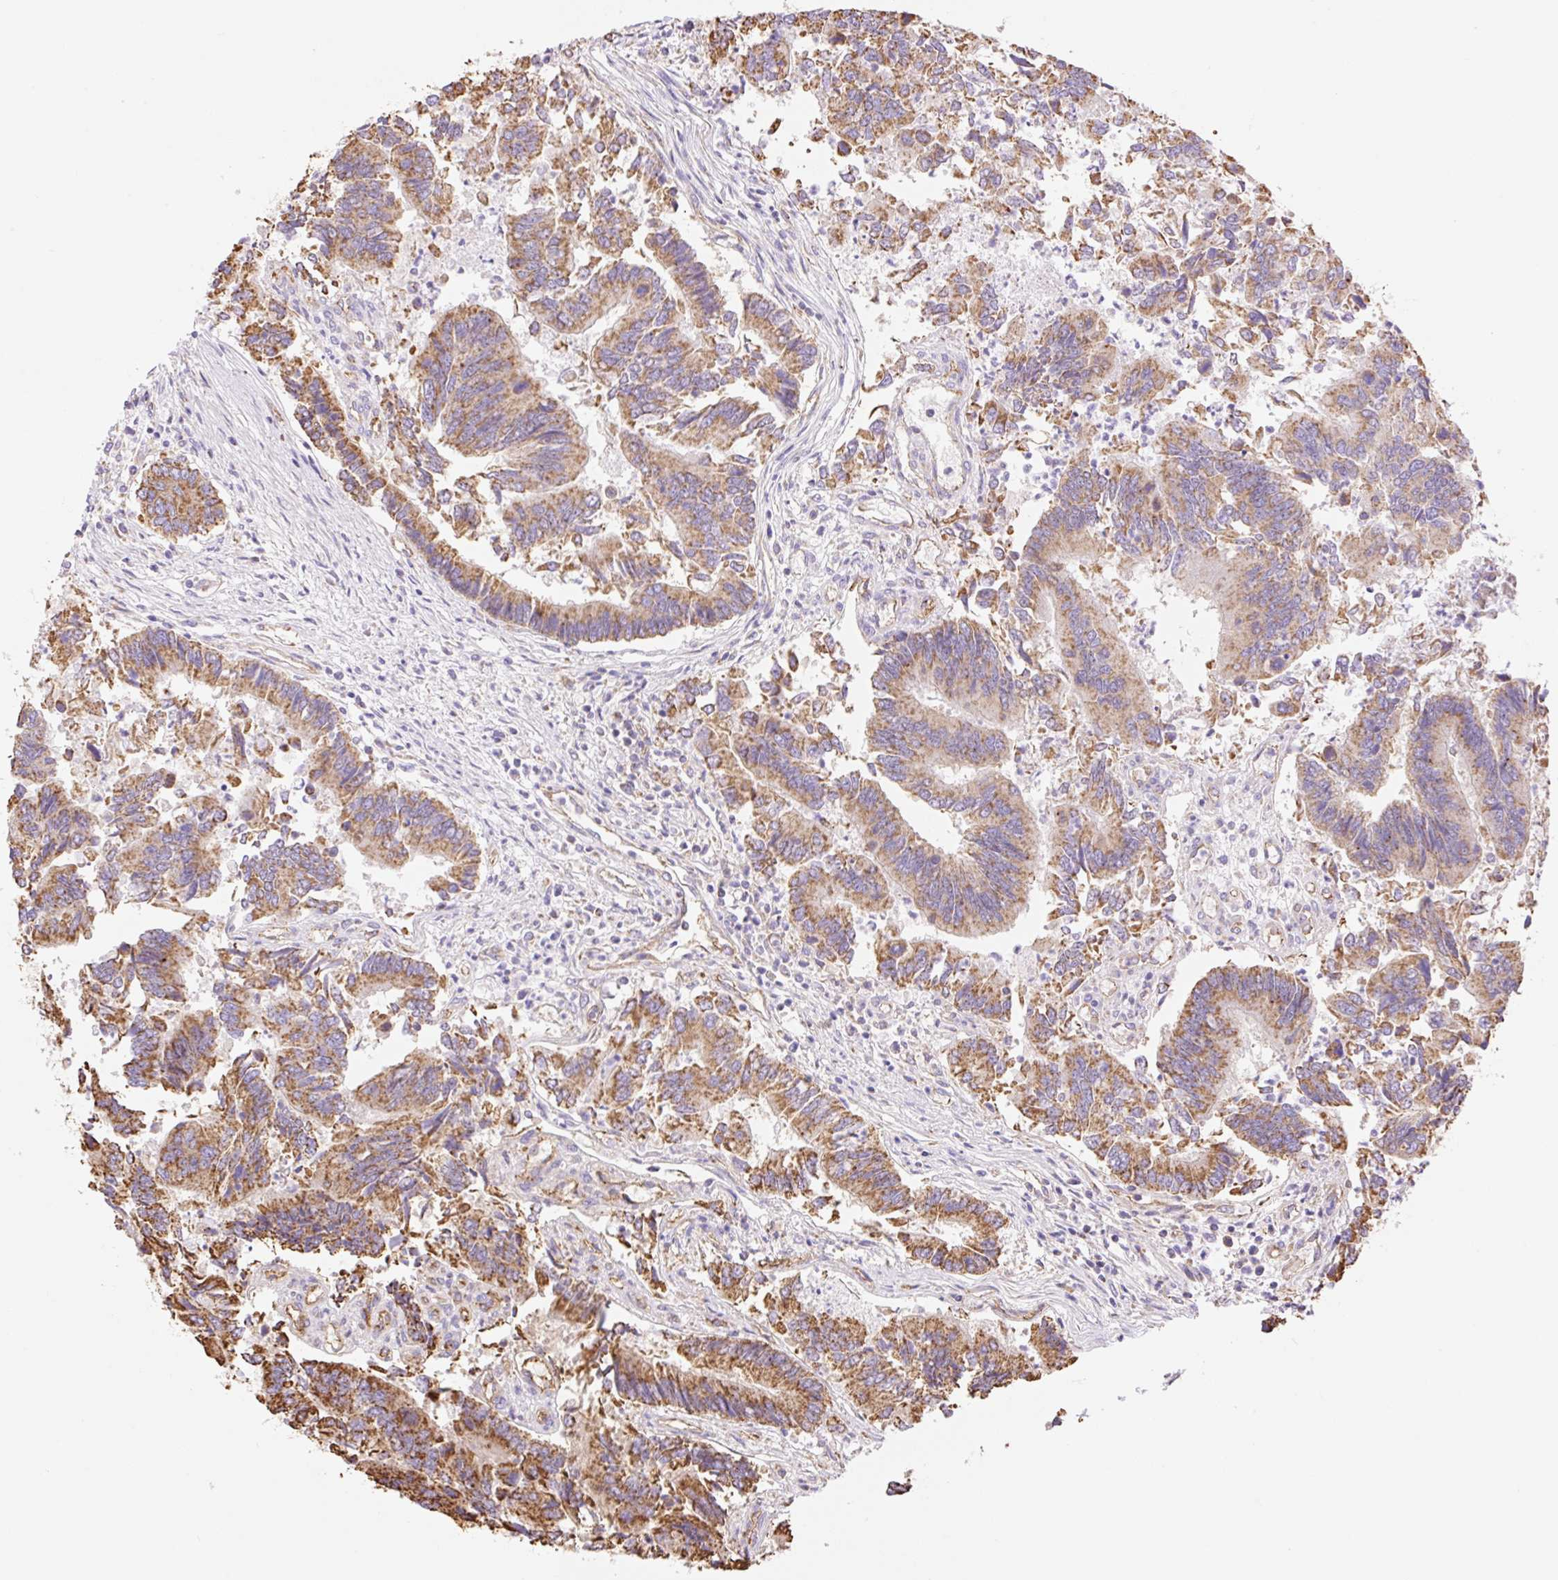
{"staining": {"intensity": "moderate", "quantity": ">75%", "location": "cytoplasmic/membranous"}, "tissue": "colorectal cancer", "cell_type": "Tumor cells", "image_type": "cancer", "snomed": [{"axis": "morphology", "description": "Adenocarcinoma, NOS"}, {"axis": "topography", "description": "Colon"}], "caption": "A brown stain shows moderate cytoplasmic/membranous expression of a protein in human colorectal cancer (adenocarcinoma) tumor cells. (Stains: DAB (3,3'-diaminobenzidine) in brown, nuclei in blue, Microscopy: brightfield microscopy at high magnification).", "gene": "ESAM", "patient": {"sex": "female", "age": 67}}